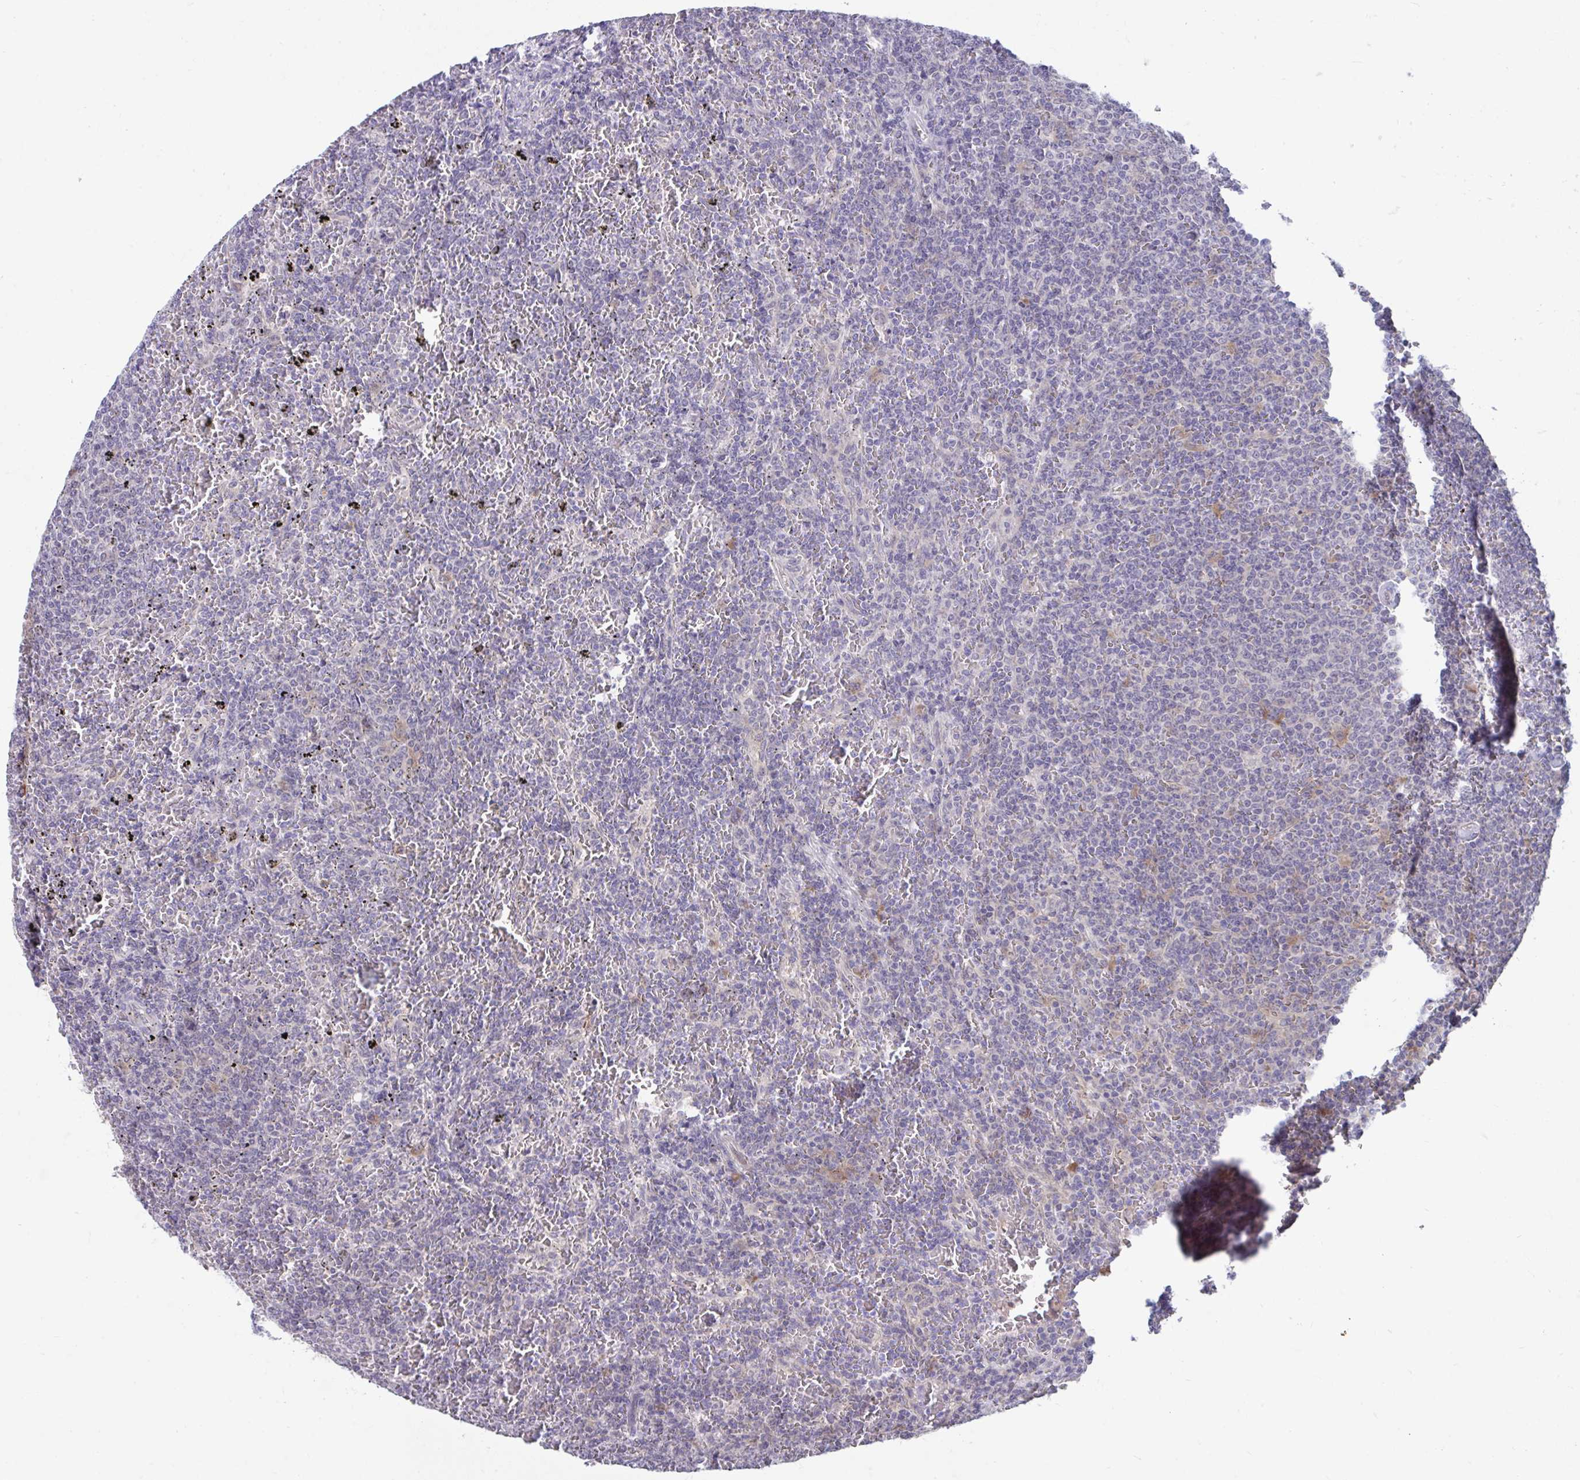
{"staining": {"intensity": "negative", "quantity": "none", "location": "none"}, "tissue": "lymphoma", "cell_type": "Tumor cells", "image_type": "cancer", "snomed": [{"axis": "morphology", "description": "Malignant lymphoma, non-Hodgkin's type, Low grade"}, {"axis": "topography", "description": "Spleen"}], "caption": "Tumor cells show no significant protein staining in lymphoma.", "gene": "SELENON", "patient": {"sex": "female", "age": 77}}